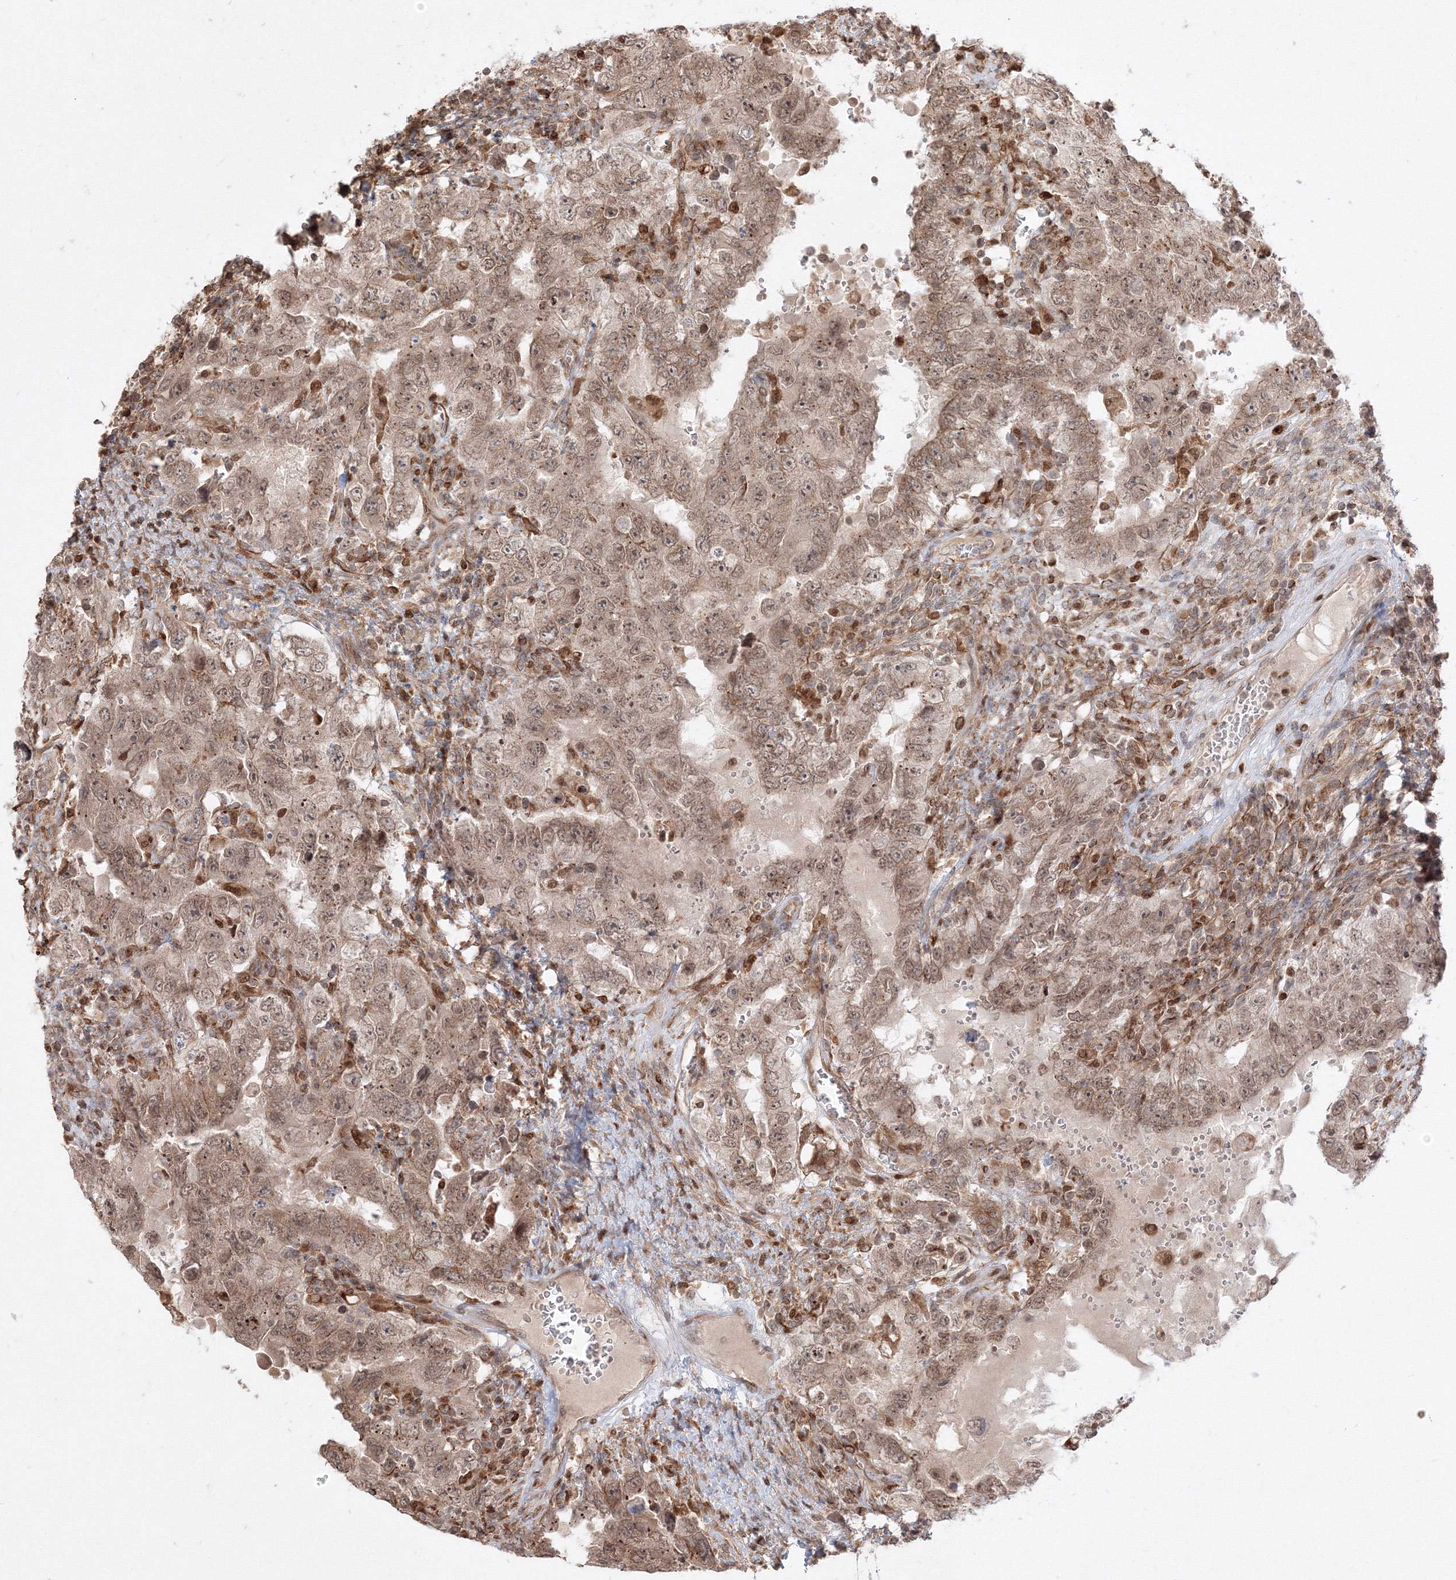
{"staining": {"intensity": "weak", "quantity": ">75%", "location": "cytoplasmic/membranous,nuclear"}, "tissue": "testis cancer", "cell_type": "Tumor cells", "image_type": "cancer", "snomed": [{"axis": "morphology", "description": "Carcinoma, Embryonal, NOS"}, {"axis": "topography", "description": "Testis"}], "caption": "Human testis cancer stained with a brown dye displays weak cytoplasmic/membranous and nuclear positive expression in about >75% of tumor cells.", "gene": "TMEM50B", "patient": {"sex": "male", "age": 26}}